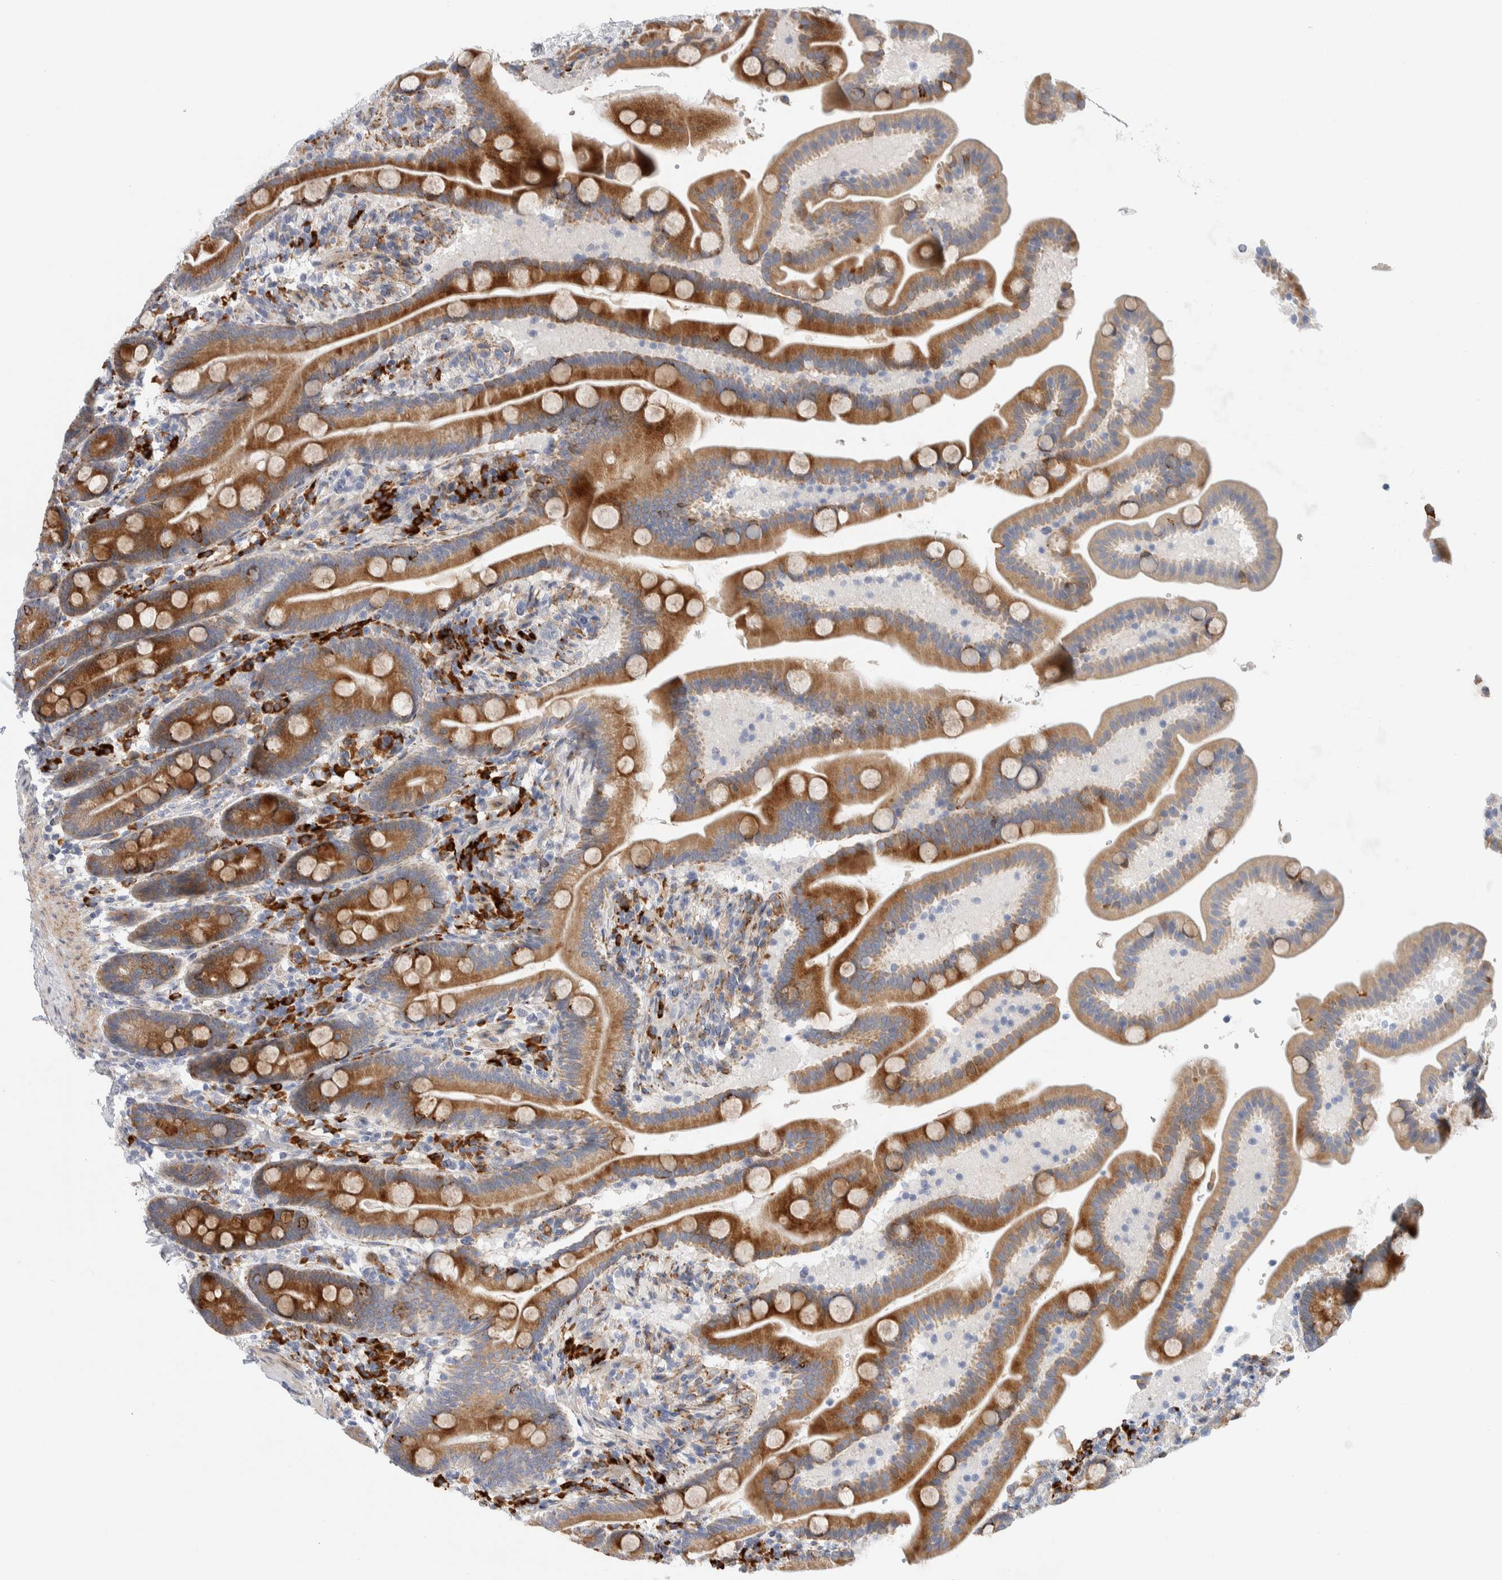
{"staining": {"intensity": "moderate", "quantity": ">75%", "location": "cytoplasmic/membranous"}, "tissue": "duodenum", "cell_type": "Glandular cells", "image_type": "normal", "snomed": [{"axis": "morphology", "description": "Normal tissue, NOS"}, {"axis": "topography", "description": "Duodenum"}], "caption": "Immunohistochemistry (IHC) (DAB) staining of unremarkable human duodenum reveals moderate cytoplasmic/membranous protein positivity in about >75% of glandular cells.", "gene": "ENGASE", "patient": {"sex": "male", "age": 54}}